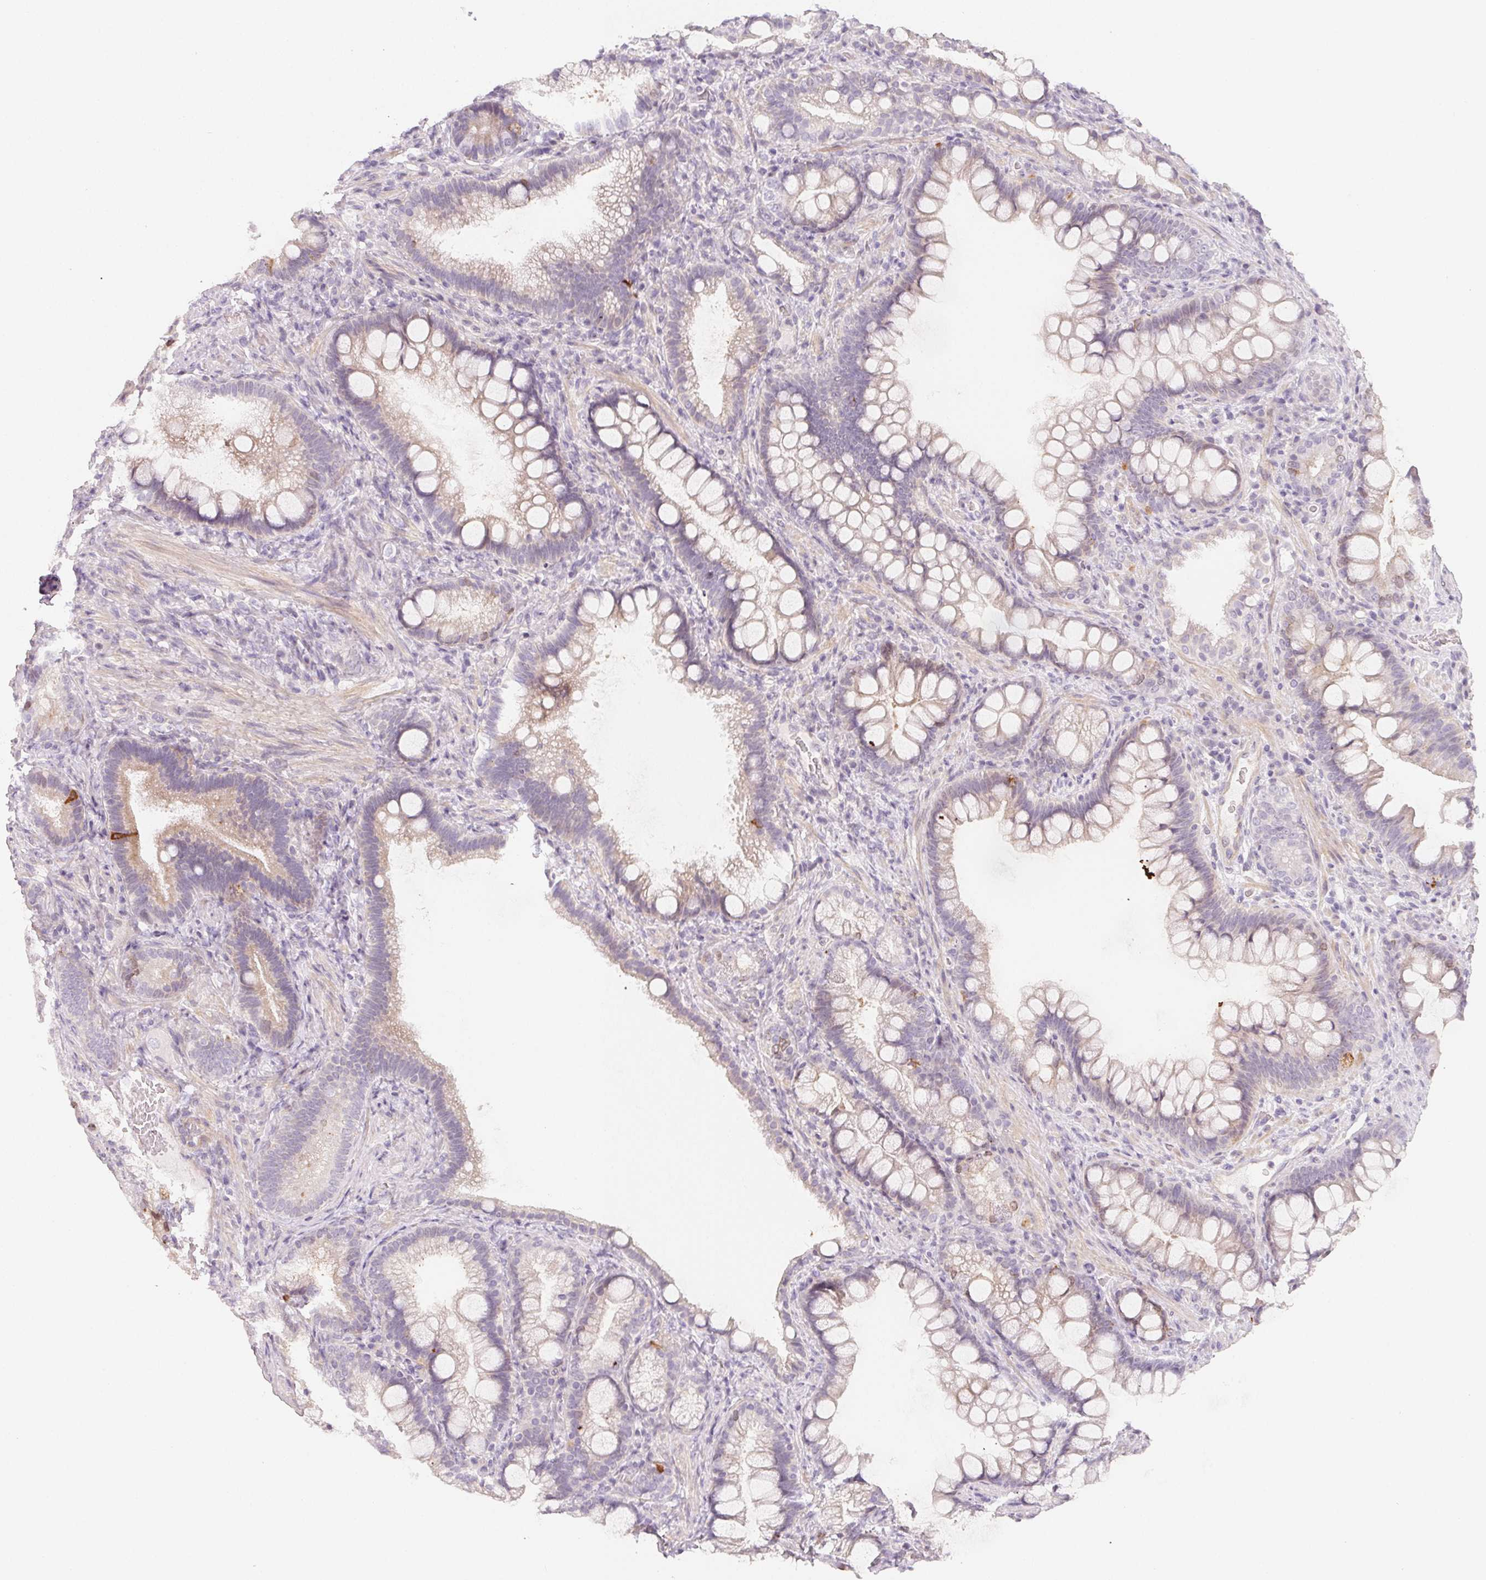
{"staining": {"intensity": "weak", "quantity": "25%-75%", "location": "cytoplasmic/membranous"}, "tissue": "duodenum", "cell_type": "Glandular cells", "image_type": "normal", "snomed": [{"axis": "morphology", "description": "Normal tissue, NOS"}, {"axis": "topography", "description": "Pancreas"}, {"axis": "topography", "description": "Duodenum"}], "caption": "Duodenum stained with DAB (3,3'-diaminobenzidine) immunohistochemistry (IHC) displays low levels of weak cytoplasmic/membranous positivity in approximately 25%-75% of glandular cells. (DAB (3,3'-diaminobenzidine) IHC, brown staining for protein, blue staining for nuclei).", "gene": "LRRC23", "patient": {"sex": "male", "age": 59}}